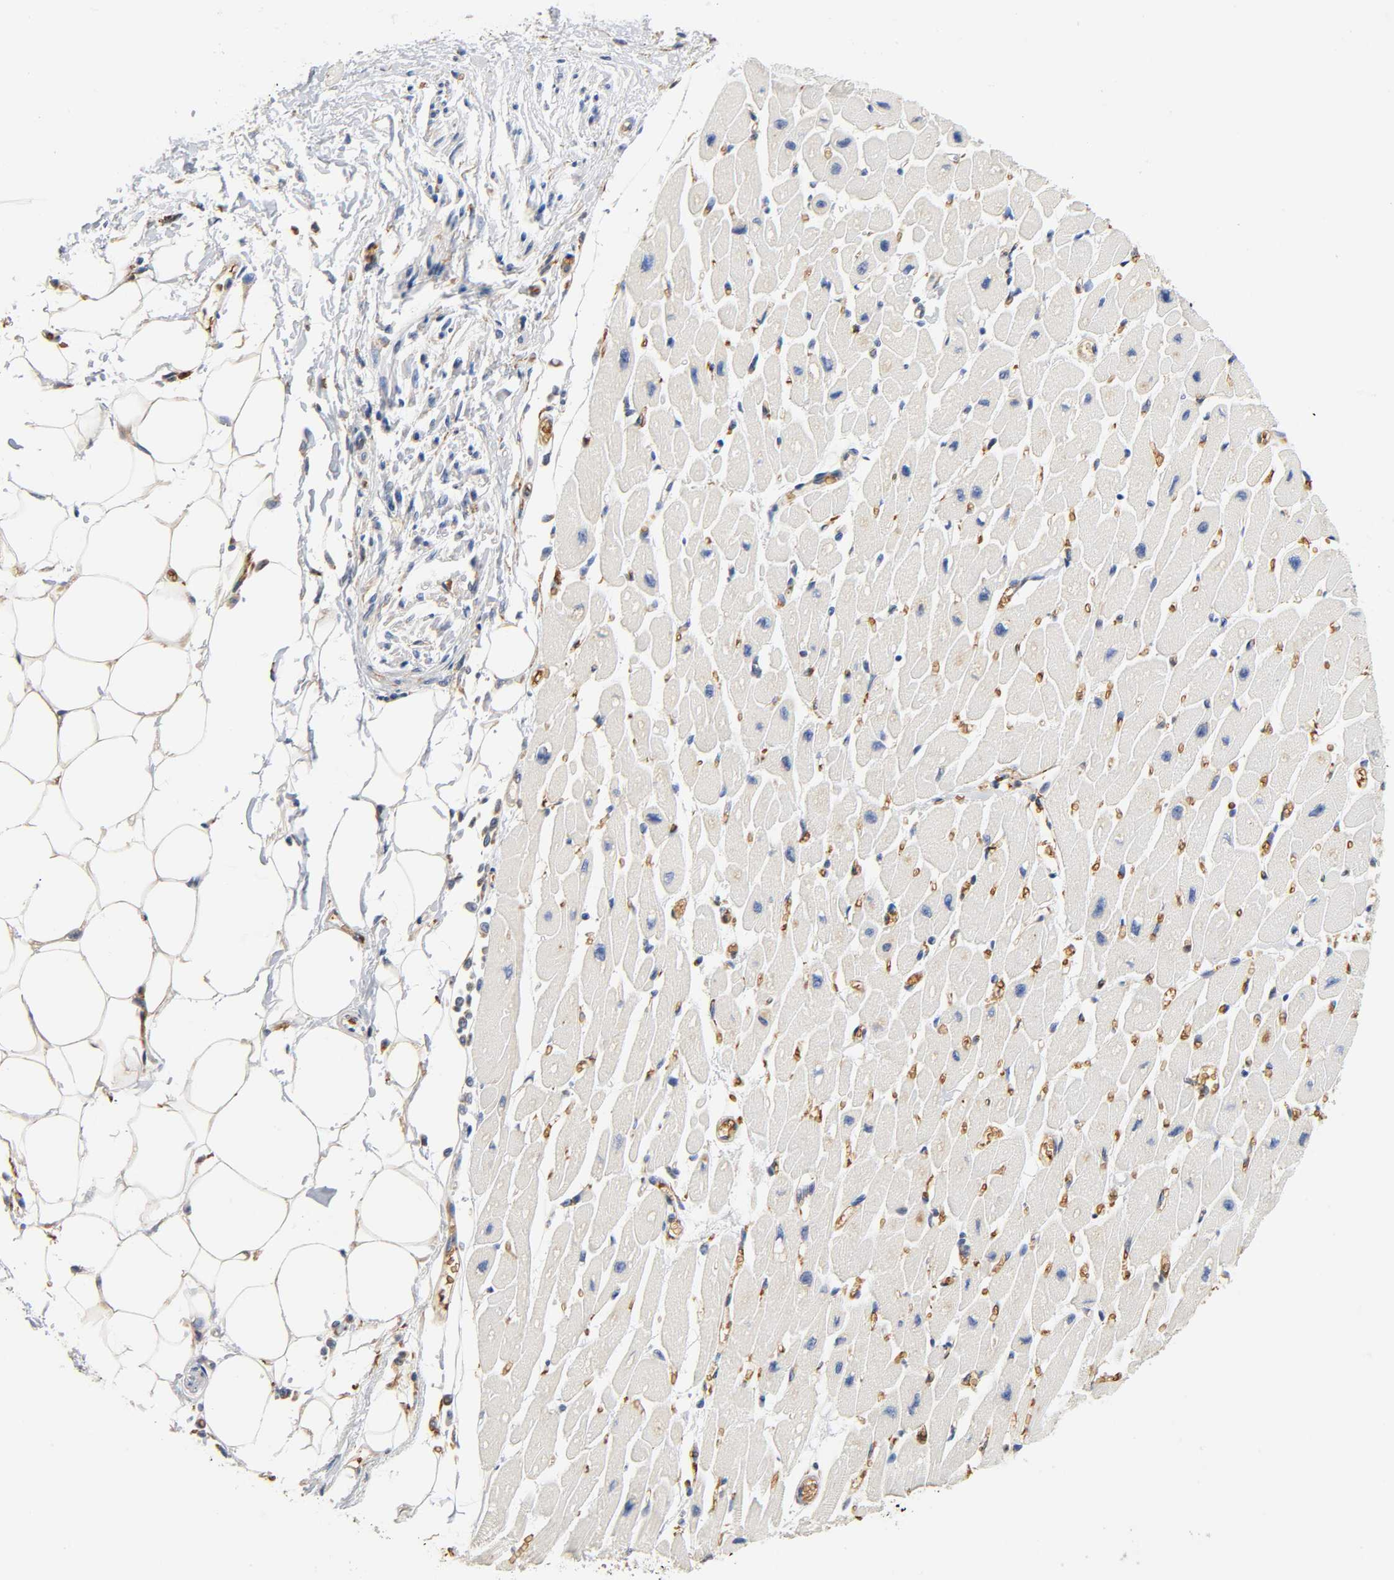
{"staining": {"intensity": "negative", "quantity": "none", "location": "none"}, "tissue": "heart muscle", "cell_type": "Cardiomyocytes", "image_type": "normal", "snomed": [{"axis": "morphology", "description": "Normal tissue, NOS"}, {"axis": "topography", "description": "Heart"}], "caption": "IHC histopathology image of benign heart muscle: human heart muscle stained with DAB displays no significant protein expression in cardiomyocytes.", "gene": "UCKL1", "patient": {"sex": "female", "age": 54}}